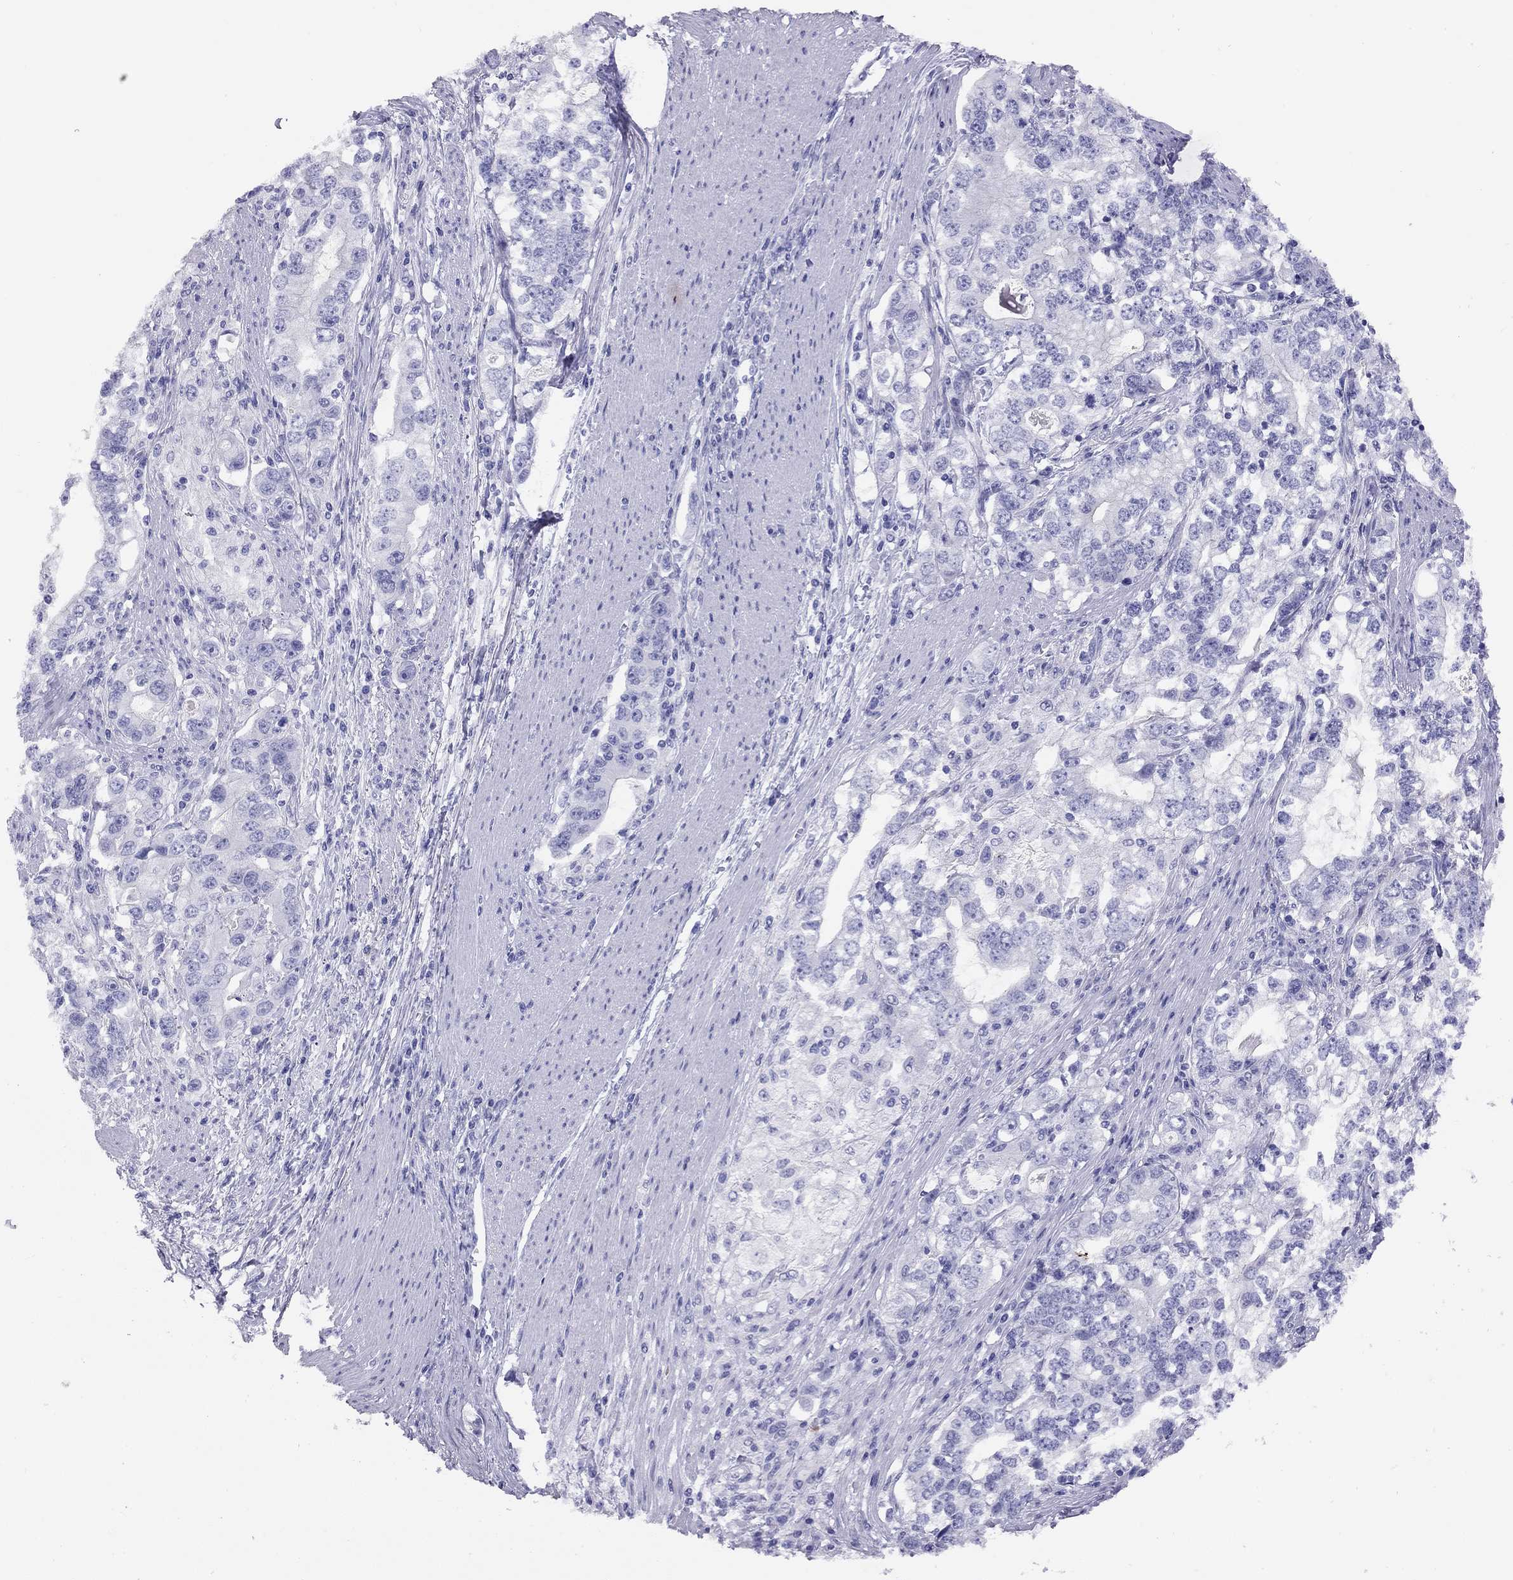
{"staining": {"intensity": "negative", "quantity": "none", "location": "none"}, "tissue": "stomach cancer", "cell_type": "Tumor cells", "image_type": "cancer", "snomed": [{"axis": "morphology", "description": "Adenocarcinoma, NOS"}, {"axis": "topography", "description": "Stomach, lower"}], "caption": "The histopathology image demonstrates no staining of tumor cells in stomach adenocarcinoma.", "gene": "LRIT2", "patient": {"sex": "female", "age": 72}}